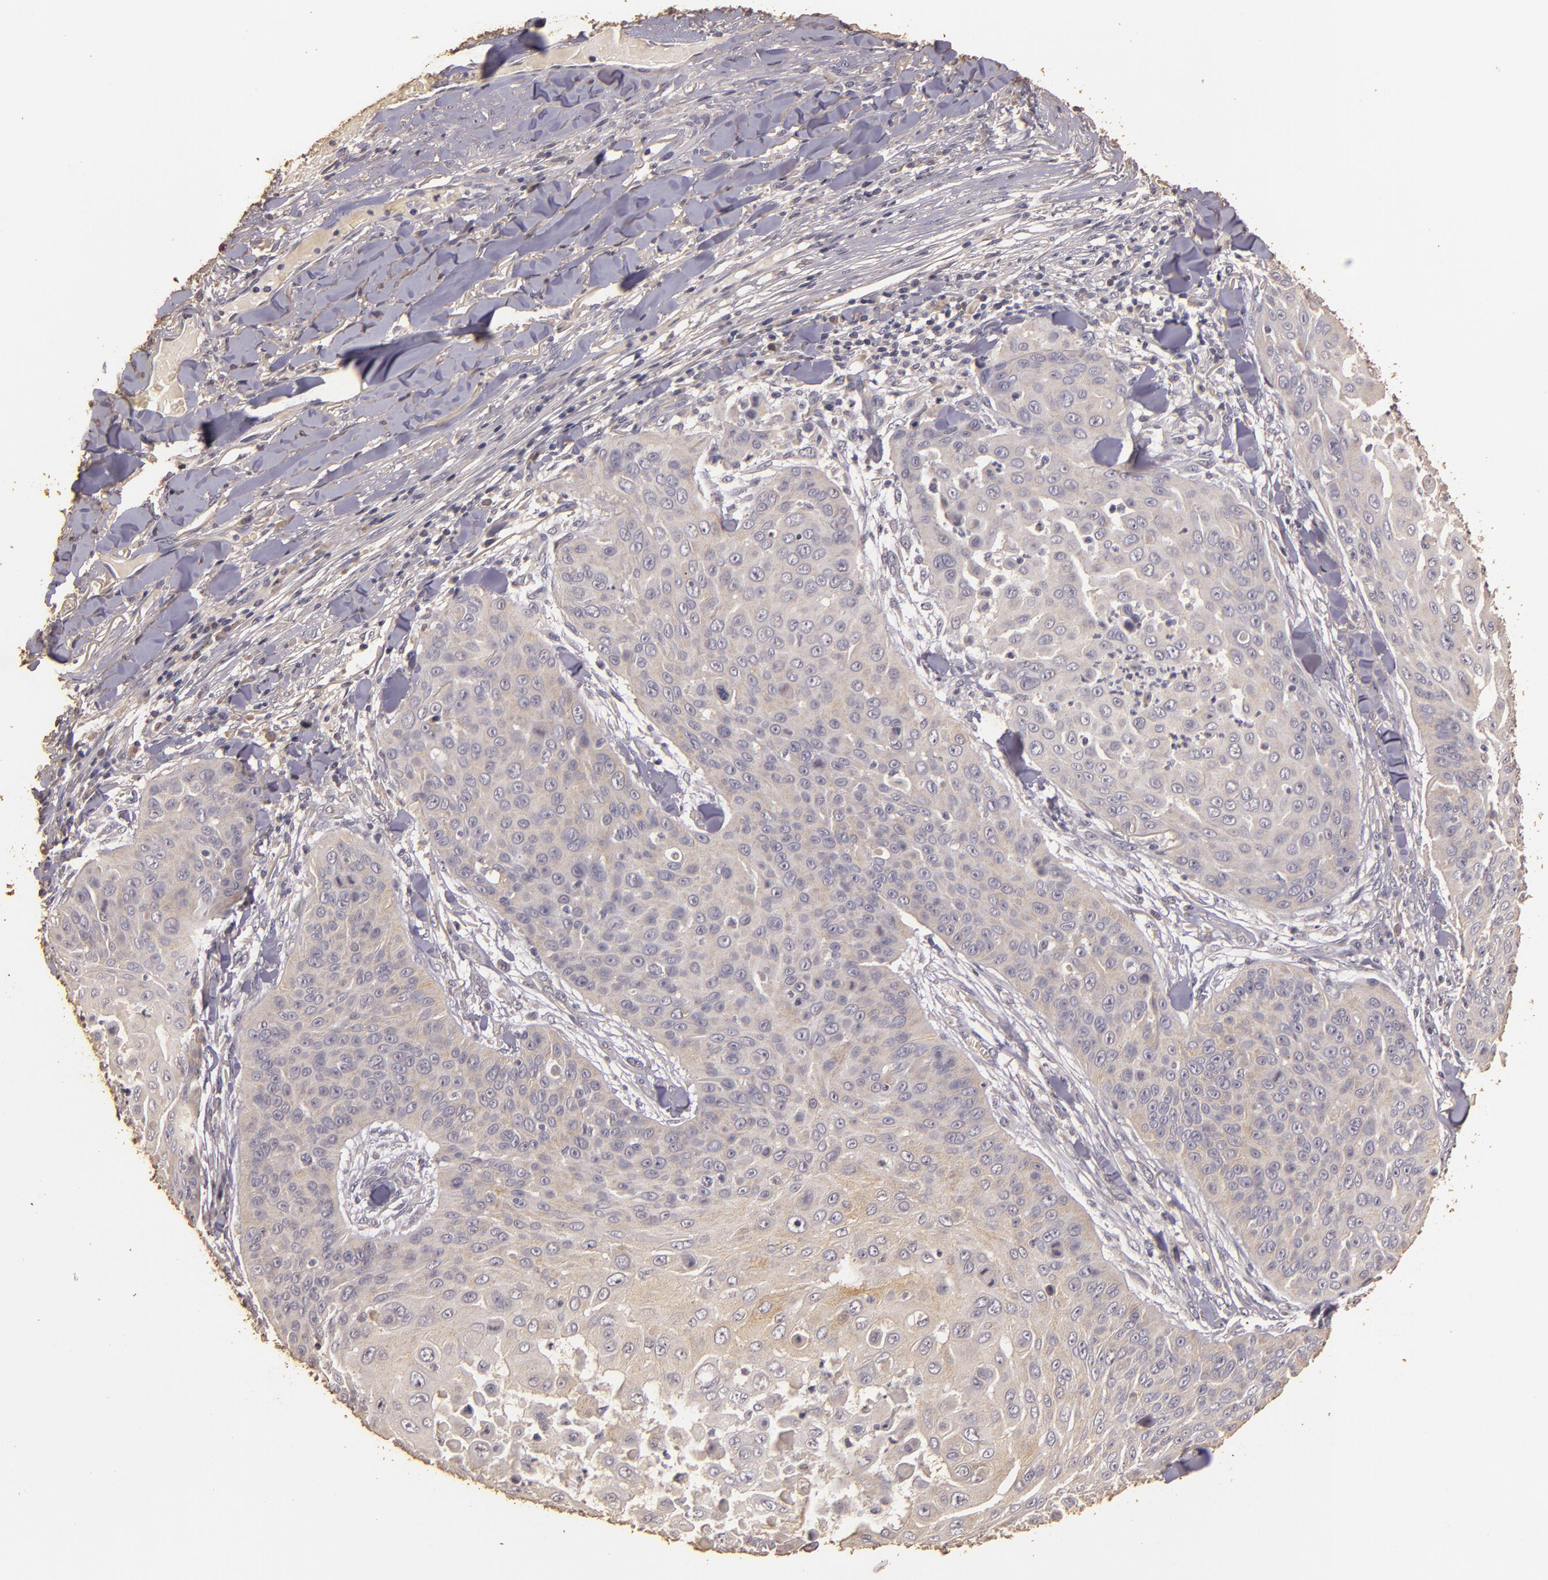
{"staining": {"intensity": "weak", "quantity": ">75%", "location": "cytoplasmic/membranous"}, "tissue": "skin cancer", "cell_type": "Tumor cells", "image_type": "cancer", "snomed": [{"axis": "morphology", "description": "Squamous cell carcinoma, NOS"}, {"axis": "topography", "description": "Skin"}], "caption": "Tumor cells demonstrate weak cytoplasmic/membranous staining in about >75% of cells in skin squamous cell carcinoma. The protein is shown in brown color, while the nuclei are stained blue.", "gene": "BCL2L13", "patient": {"sex": "male", "age": 82}}